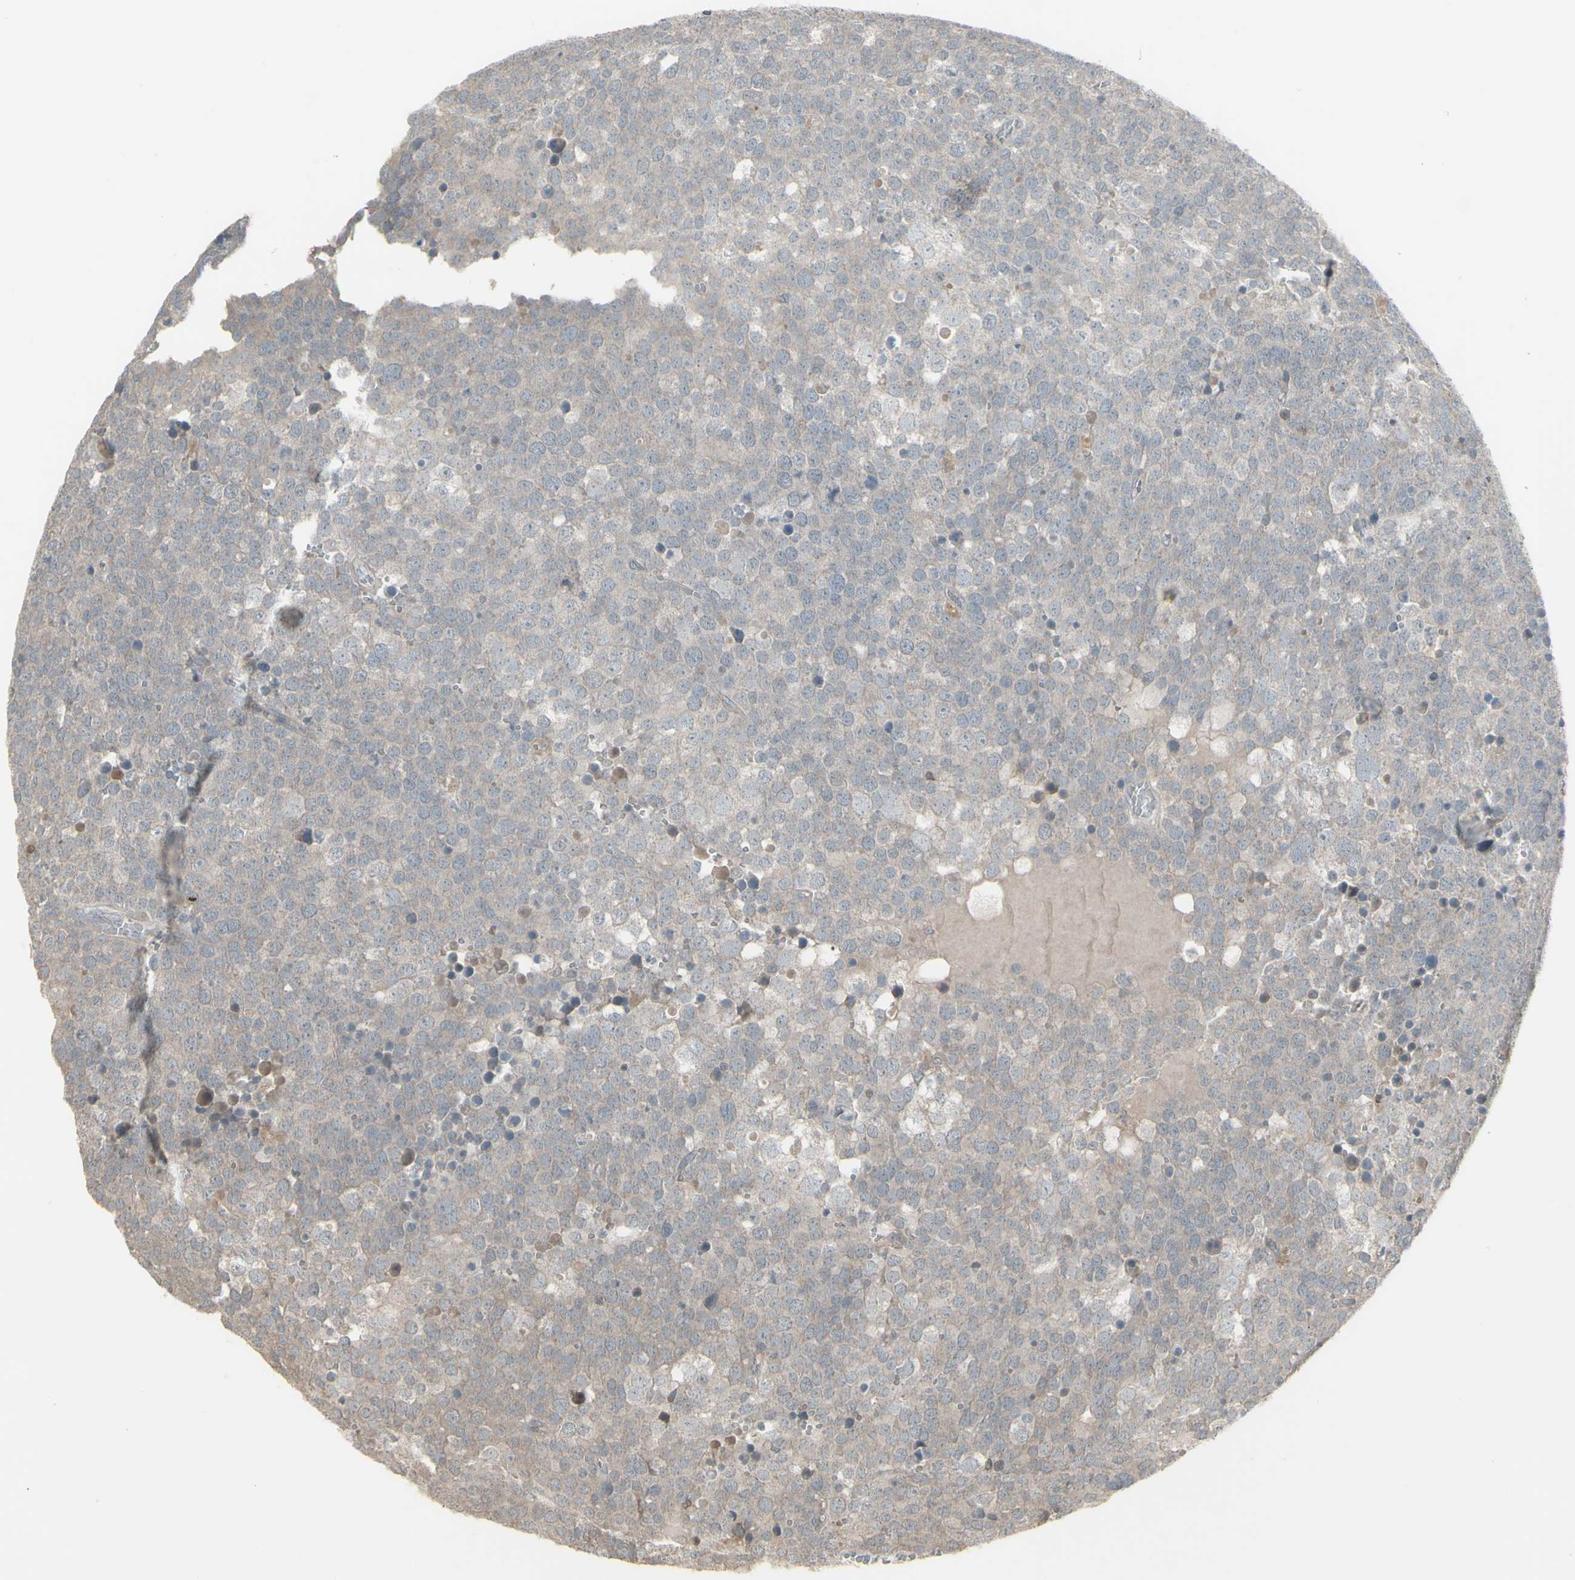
{"staining": {"intensity": "negative", "quantity": "none", "location": "none"}, "tissue": "testis cancer", "cell_type": "Tumor cells", "image_type": "cancer", "snomed": [{"axis": "morphology", "description": "Seminoma, NOS"}, {"axis": "topography", "description": "Testis"}], "caption": "DAB (3,3'-diaminobenzidine) immunohistochemical staining of human testis cancer shows no significant expression in tumor cells.", "gene": "CSK", "patient": {"sex": "male", "age": 71}}